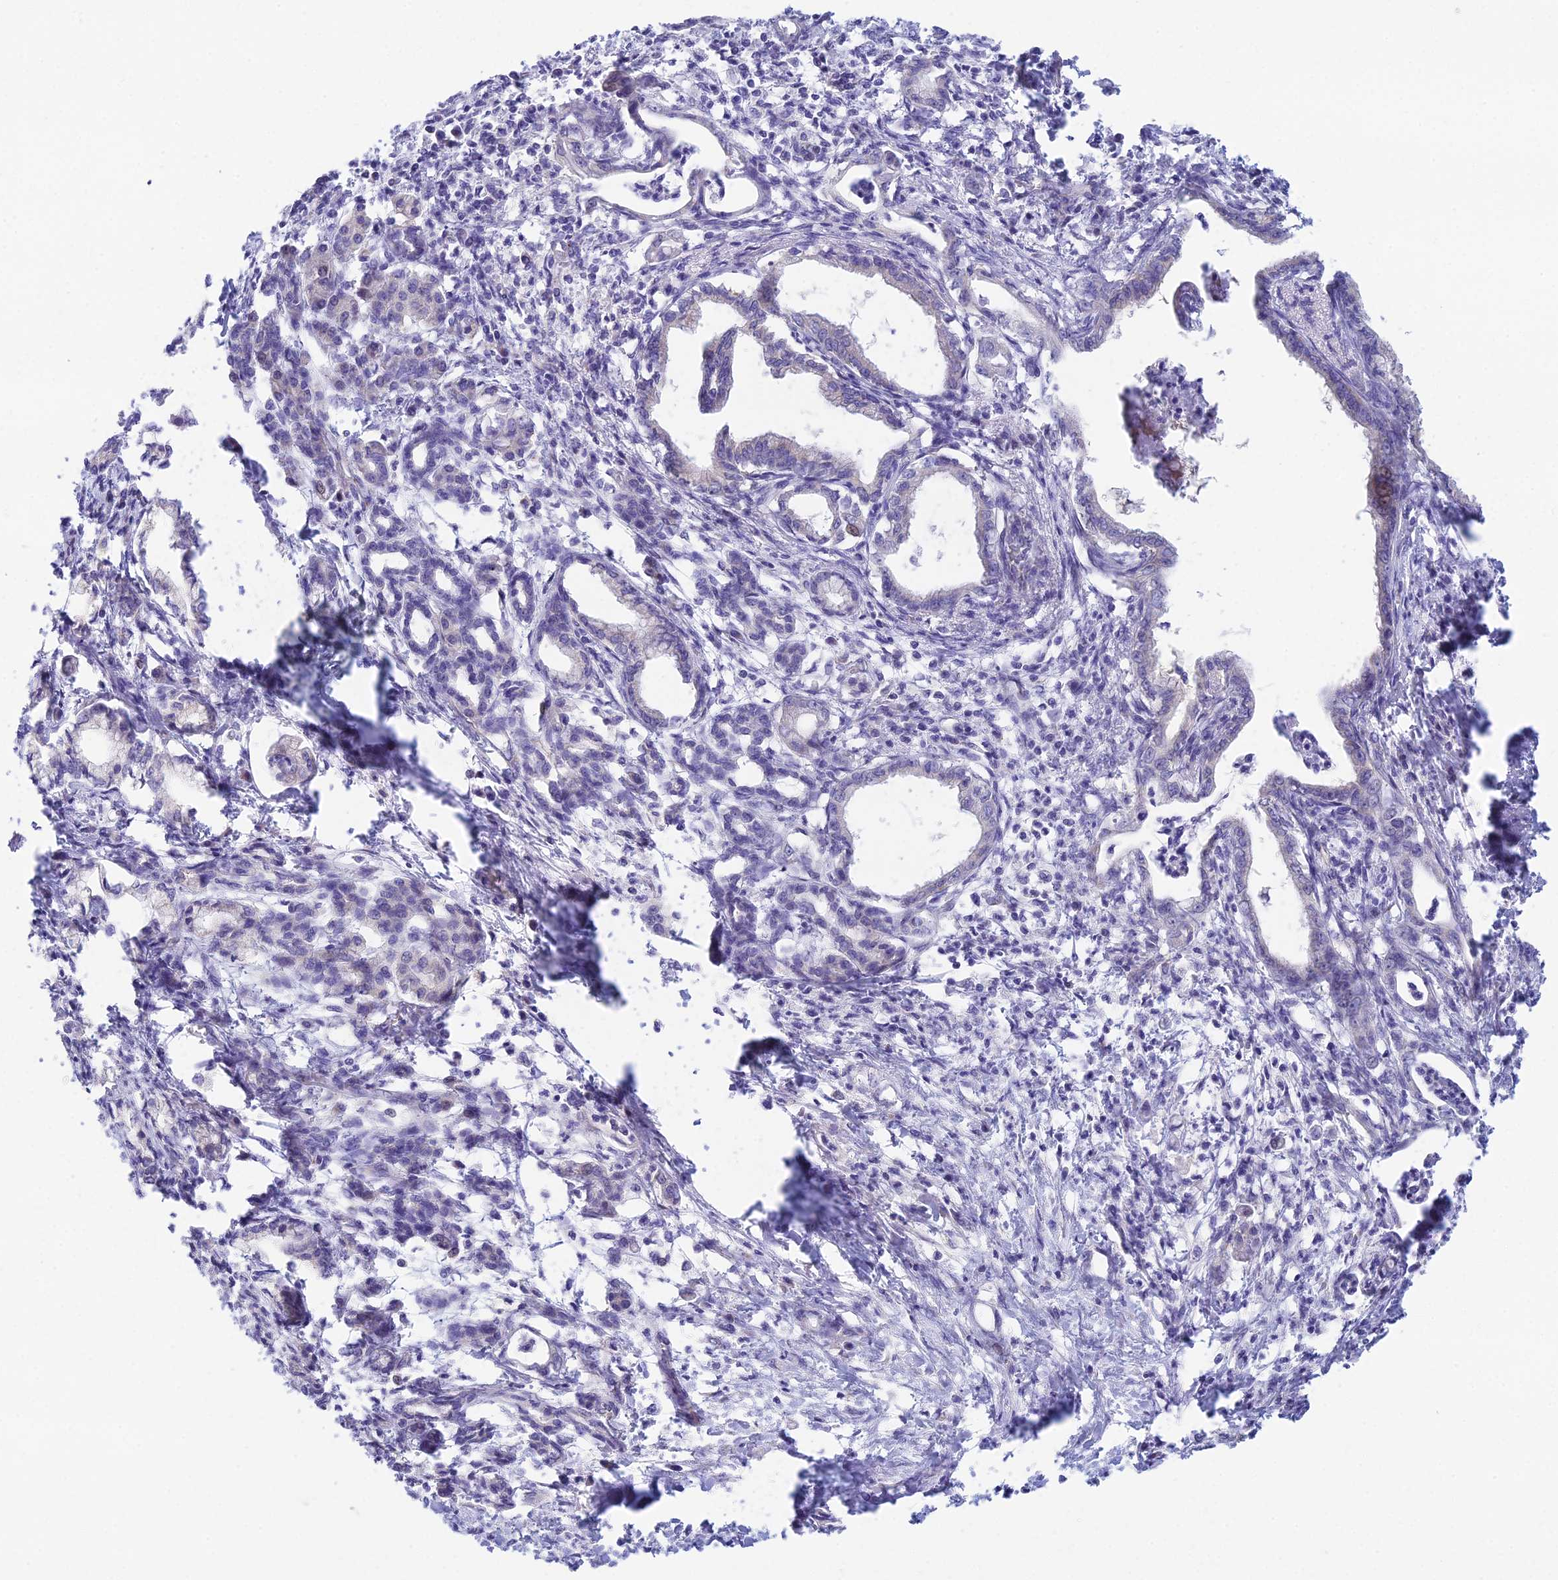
{"staining": {"intensity": "negative", "quantity": "none", "location": "none"}, "tissue": "pancreatic cancer", "cell_type": "Tumor cells", "image_type": "cancer", "snomed": [{"axis": "morphology", "description": "Adenocarcinoma, NOS"}, {"axis": "topography", "description": "Pancreas"}], "caption": "Tumor cells are negative for protein expression in human adenocarcinoma (pancreatic).", "gene": "ZNF564", "patient": {"sex": "female", "age": 55}}